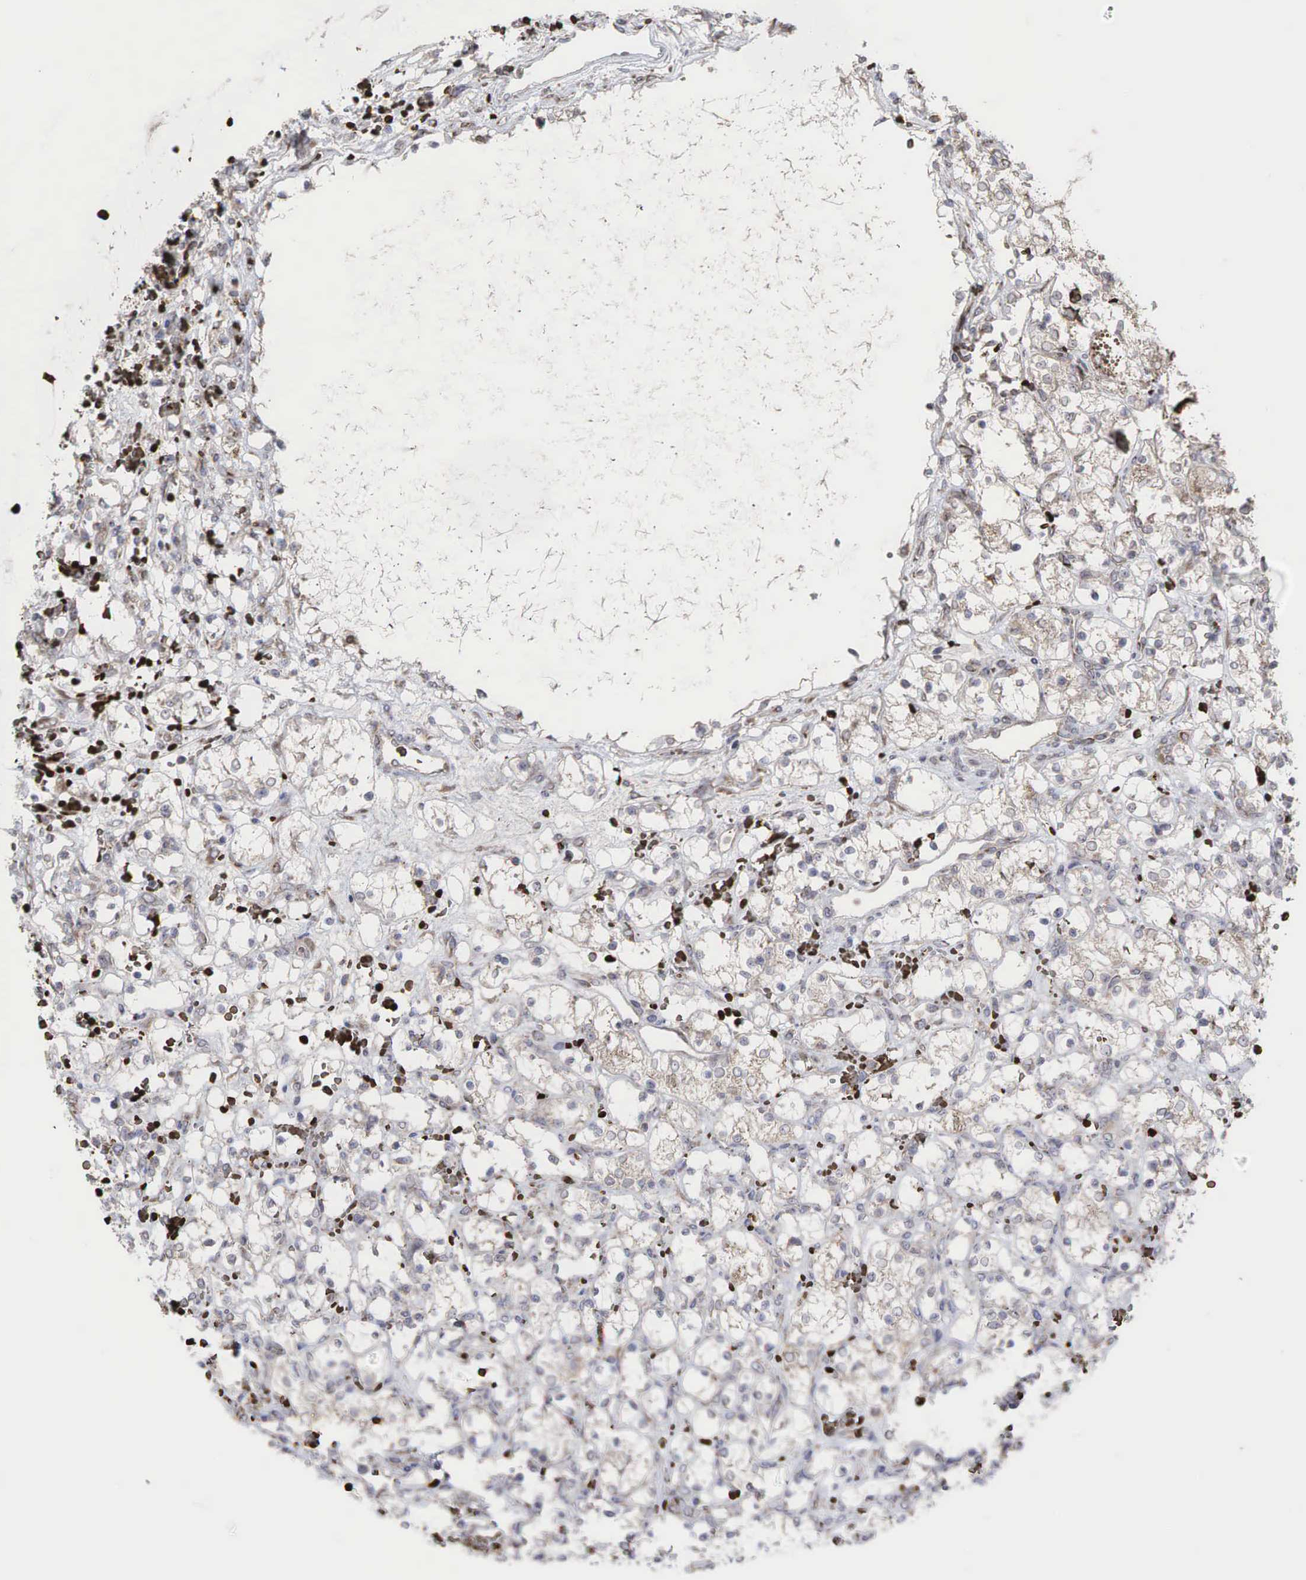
{"staining": {"intensity": "weak", "quantity": ">75%", "location": "cytoplasmic/membranous"}, "tissue": "renal cancer", "cell_type": "Tumor cells", "image_type": "cancer", "snomed": [{"axis": "morphology", "description": "Adenocarcinoma, NOS"}, {"axis": "topography", "description": "Kidney"}], "caption": "Immunohistochemistry (IHC) image of neoplastic tissue: human renal cancer stained using IHC demonstrates low levels of weak protein expression localized specifically in the cytoplasmic/membranous of tumor cells, appearing as a cytoplasmic/membranous brown color.", "gene": "PABPC5", "patient": {"sex": "female", "age": 60}}